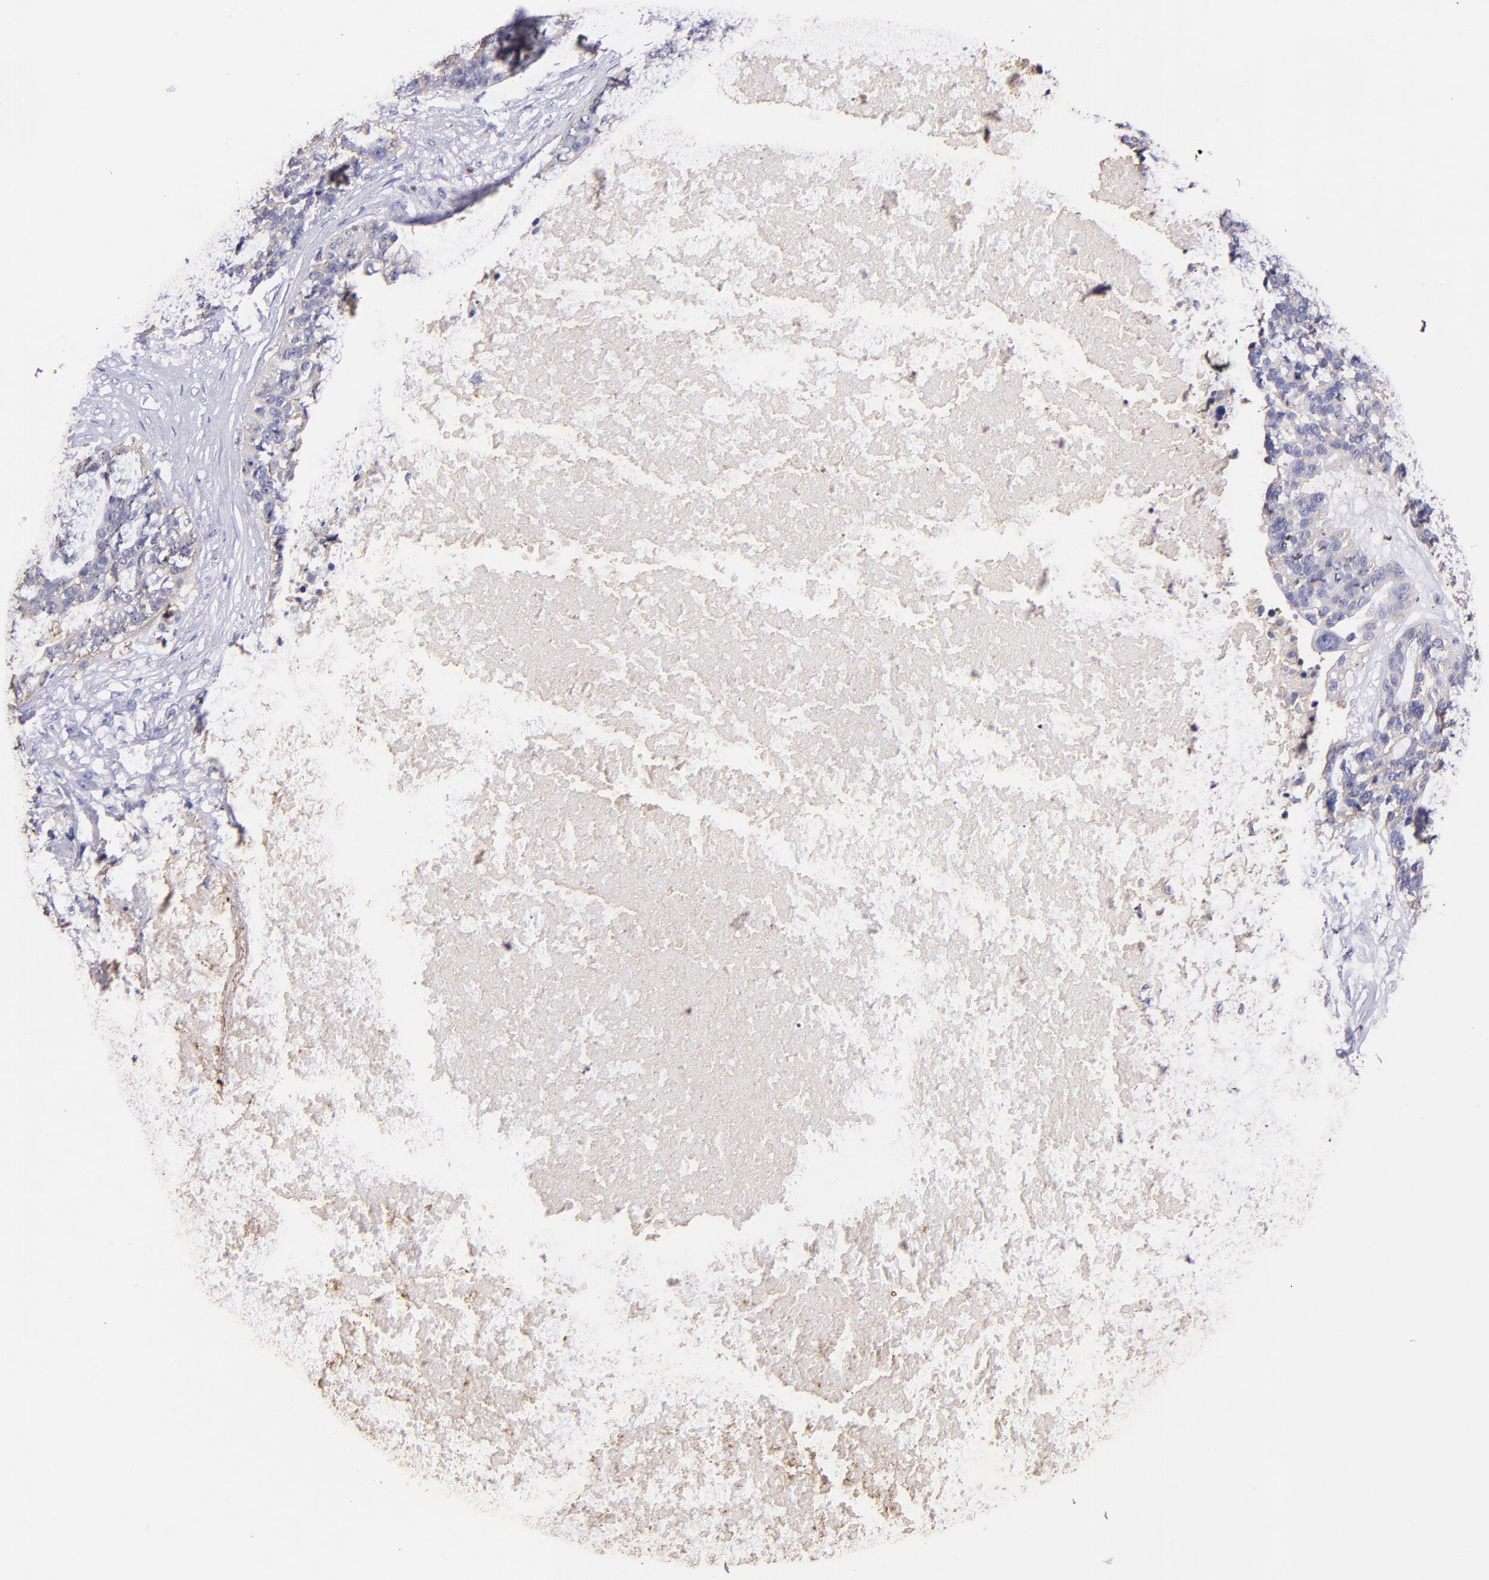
{"staining": {"intensity": "negative", "quantity": "none", "location": "none"}, "tissue": "ovarian cancer", "cell_type": "Tumor cells", "image_type": "cancer", "snomed": [{"axis": "morphology", "description": "Cystadenocarcinoma, serous, NOS"}, {"axis": "topography", "description": "Ovary"}], "caption": "The immunohistochemistry (IHC) micrograph has no significant expression in tumor cells of serous cystadenocarcinoma (ovarian) tissue.", "gene": "SPN", "patient": {"sex": "female", "age": 59}}